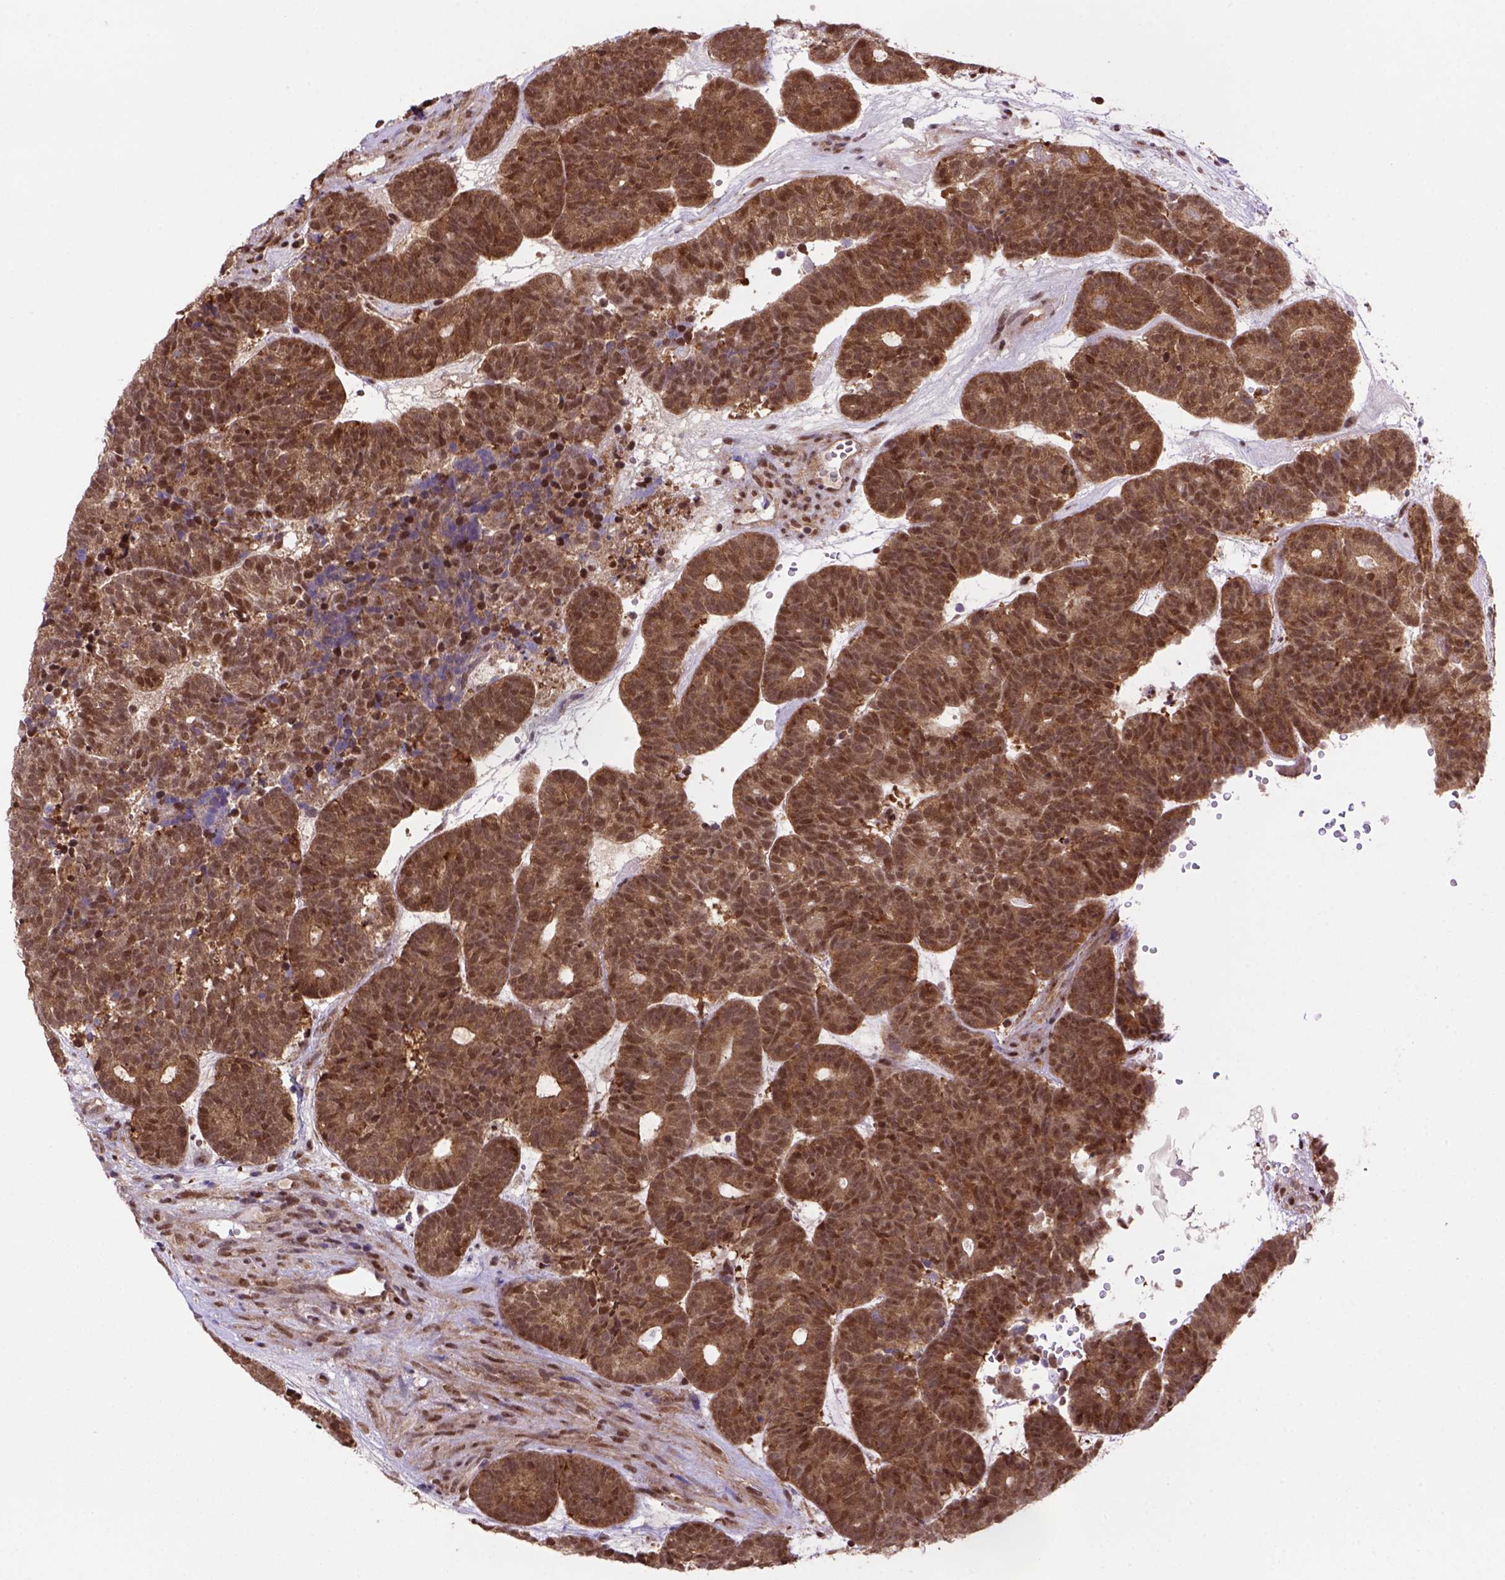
{"staining": {"intensity": "strong", "quantity": ">75%", "location": "cytoplasmic/membranous,nuclear"}, "tissue": "head and neck cancer", "cell_type": "Tumor cells", "image_type": "cancer", "snomed": [{"axis": "morphology", "description": "Adenocarcinoma, NOS"}, {"axis": "topography", "description": "Head-Neck"}], "caption": "A photomicrograph of head and neck adenocarcinoma stained for a protein reveals strong cytoplasmic/membranous and nuclear brown staining in tumor cells. Nuclei are stained in blue.", "gene": "PSMC2", "patient": {"sex": "female", "age": 81}}